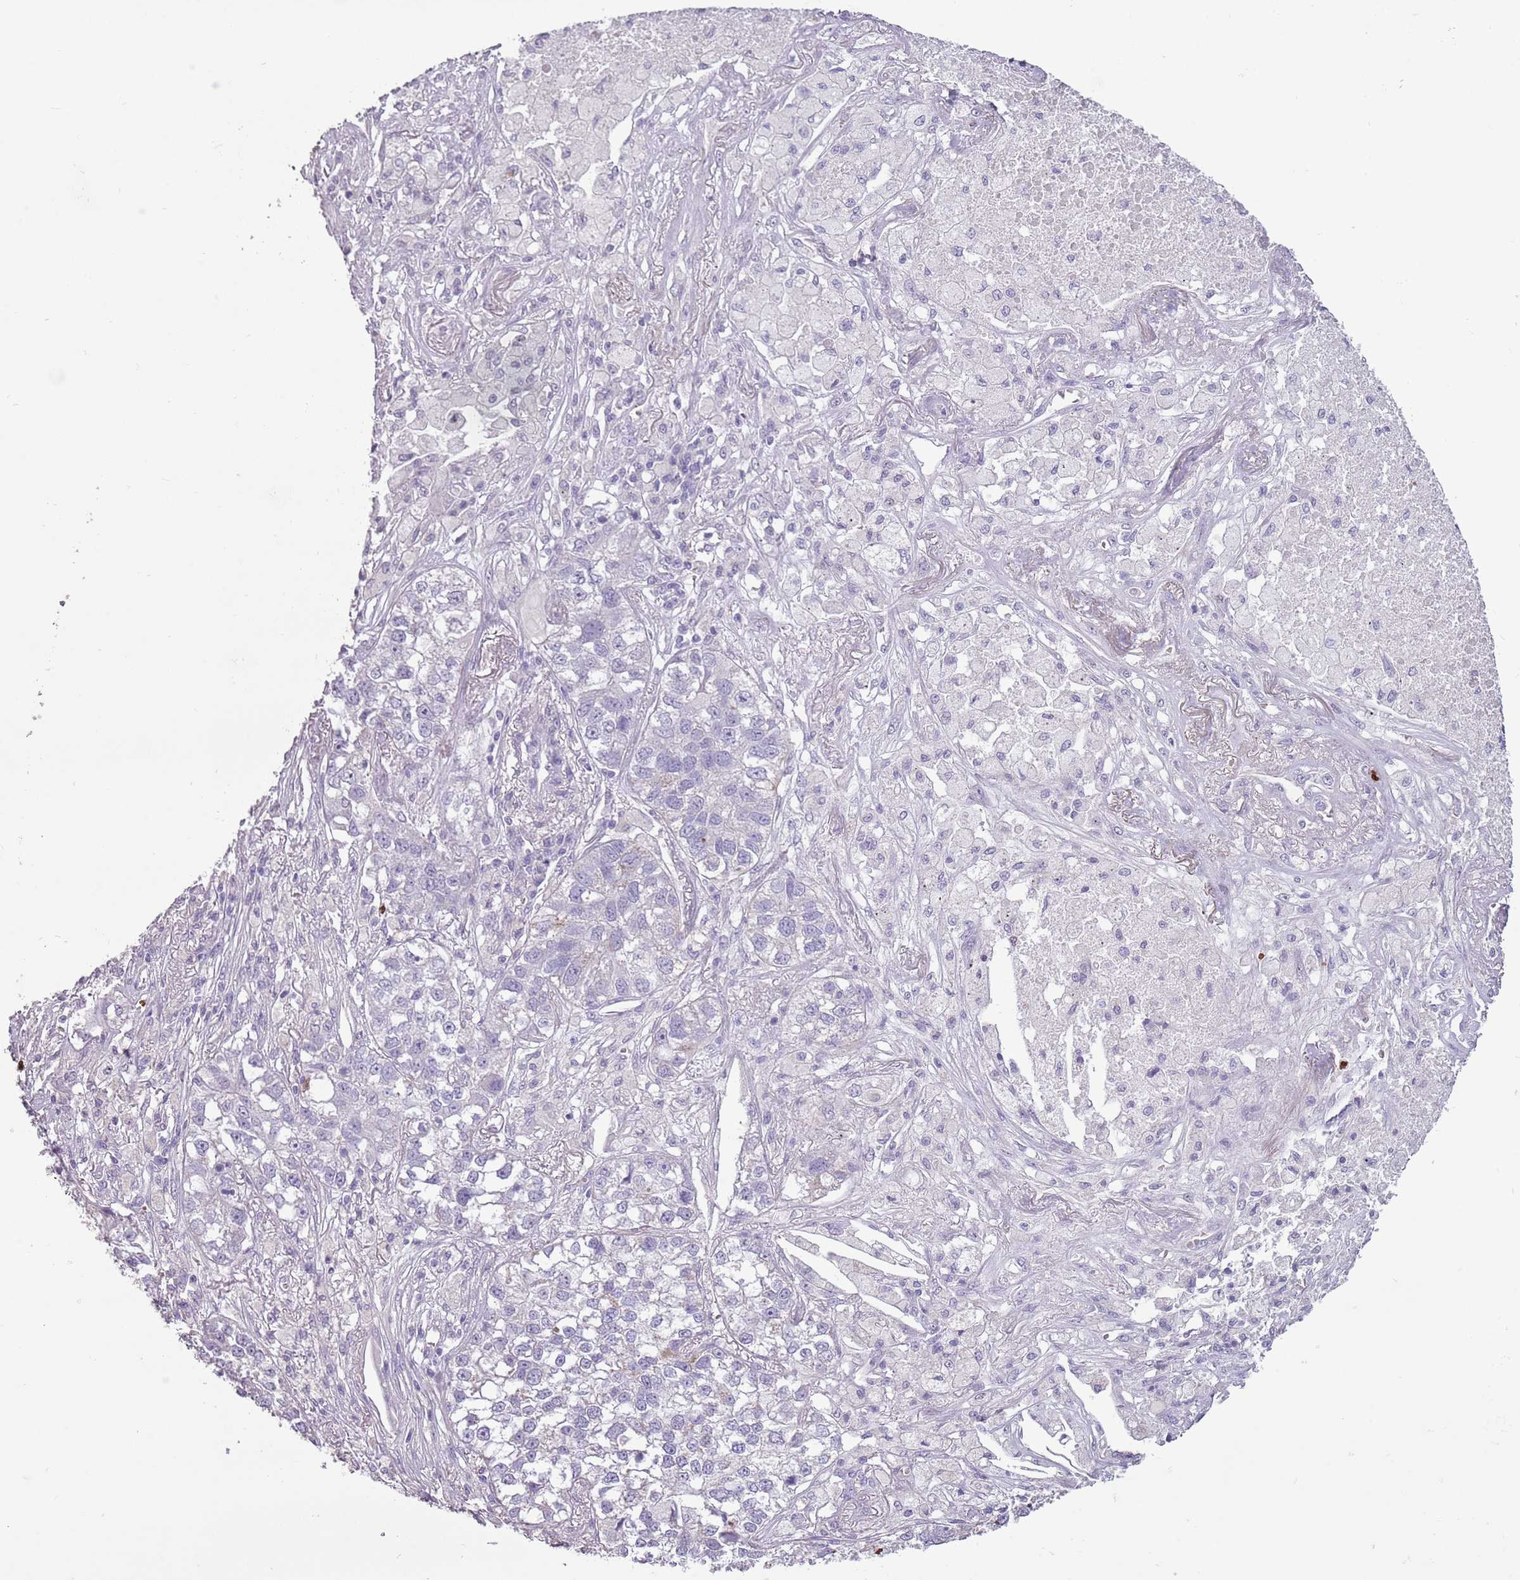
{"staining": {"intensity": "negative", "quantity": "none", "location": "none"}, "tissue": "lung cancer", "cell_type": "Tumor cells", "image_type": "cancer", "snomed": [{"axis": "morphology", "description": "Adenocarcinoma, NOS"}, {"axis": "topography", "description": "Lung"}], "caption": "The photomicrograph displays no staining of tumor cells in lung adenocarcinoma.", "gene": "CELF6", "patient": {"sex": "male", "age": 49}}